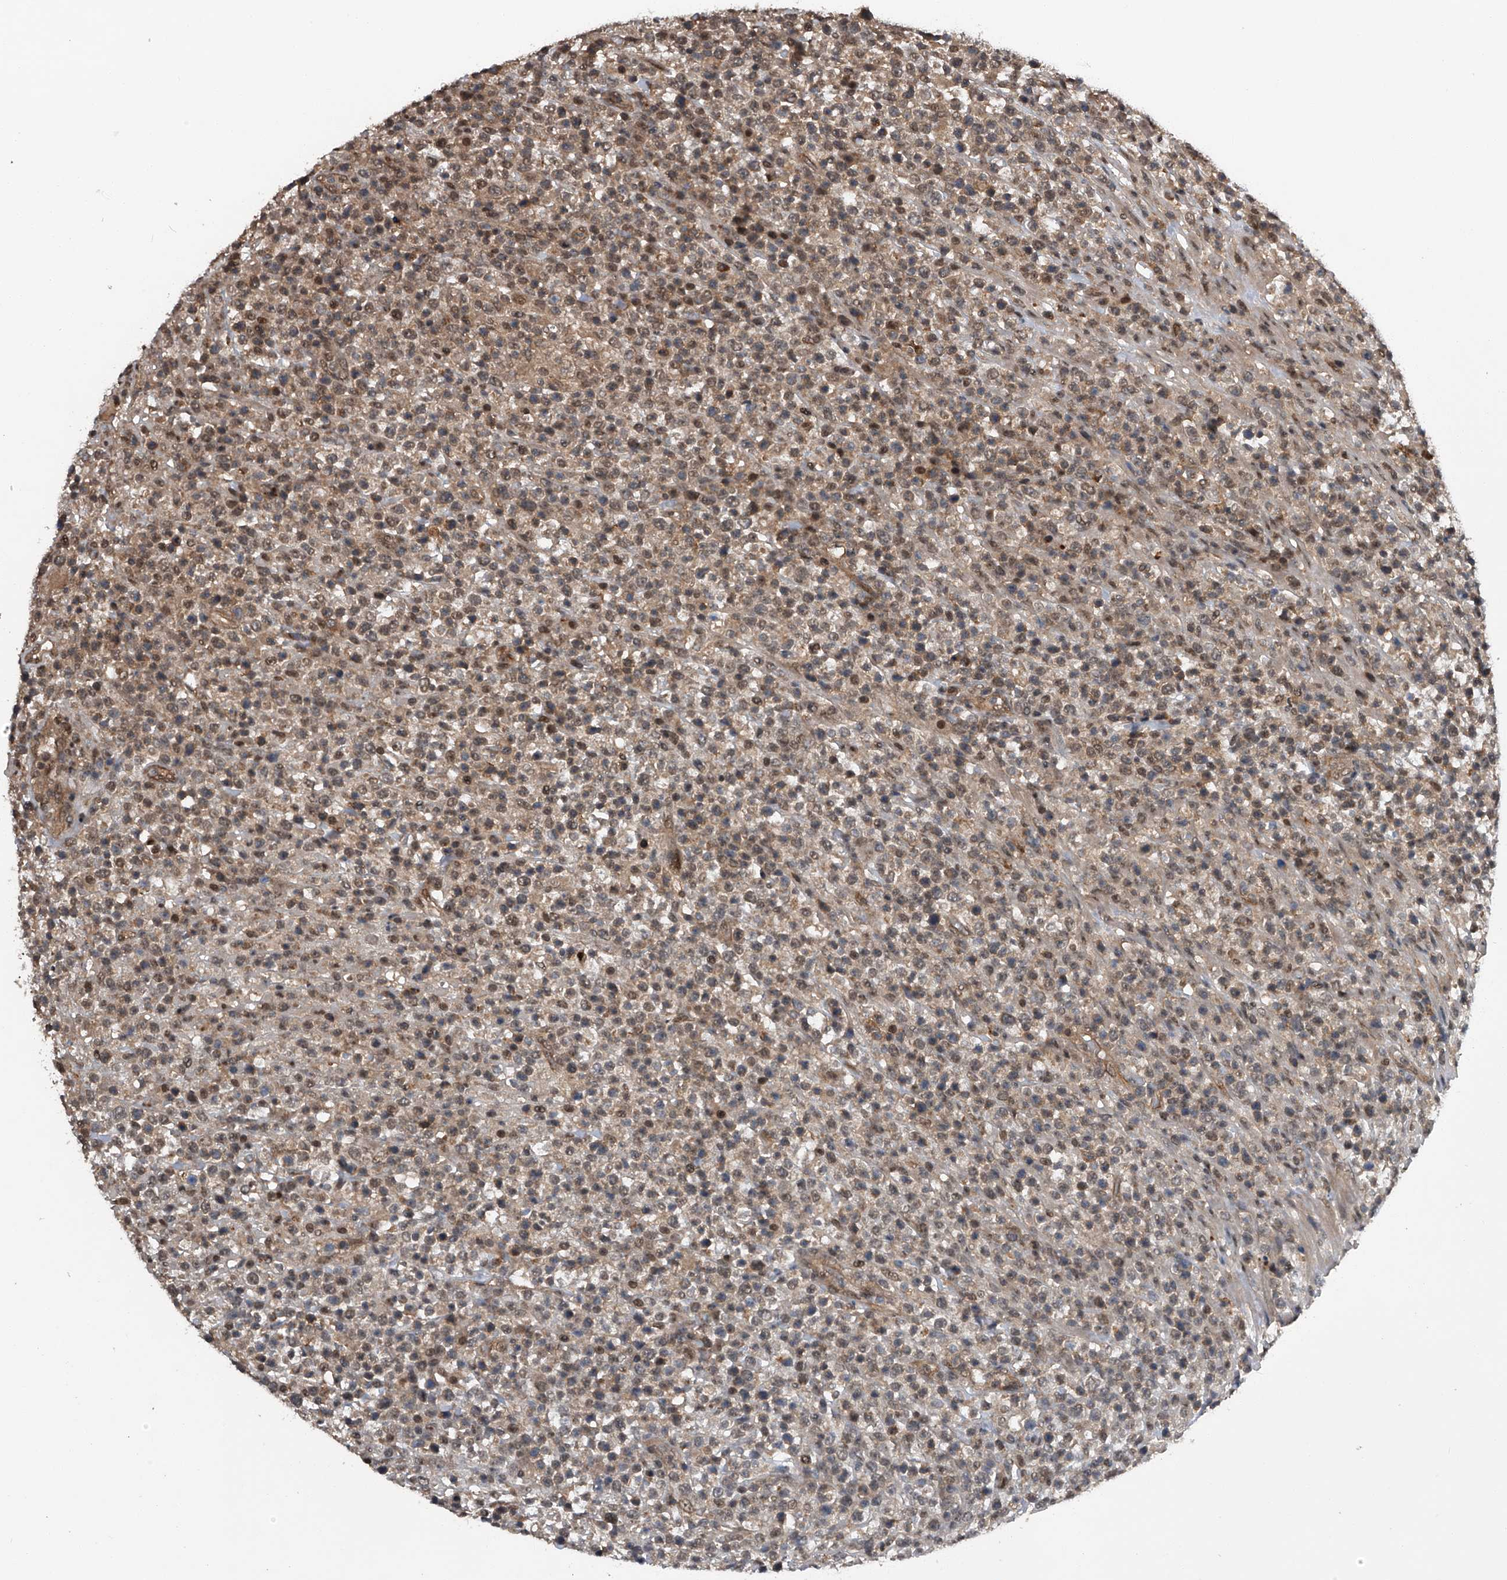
{"staining": {"intensity": "weak", "quantity": "25%-75%", "location": "nuclear"}, "tissue": "lymphoma", "cell_type": "Tumor cells", "image_type": "cancer", "snomed": [{"axis": "morphology", "description": "Malignant lymphoma, non-Hodgkin's type, High grade"}, {"axis": "topography", "description": "Colon"}], "caption": "About 25%-75% of tumor cells in lymphoma display weak nuclear protein expression as visualized by brown immunohistochemical staining.", "gene": "SLC12A8", "patient": {"sex": "female", "age": 53}}